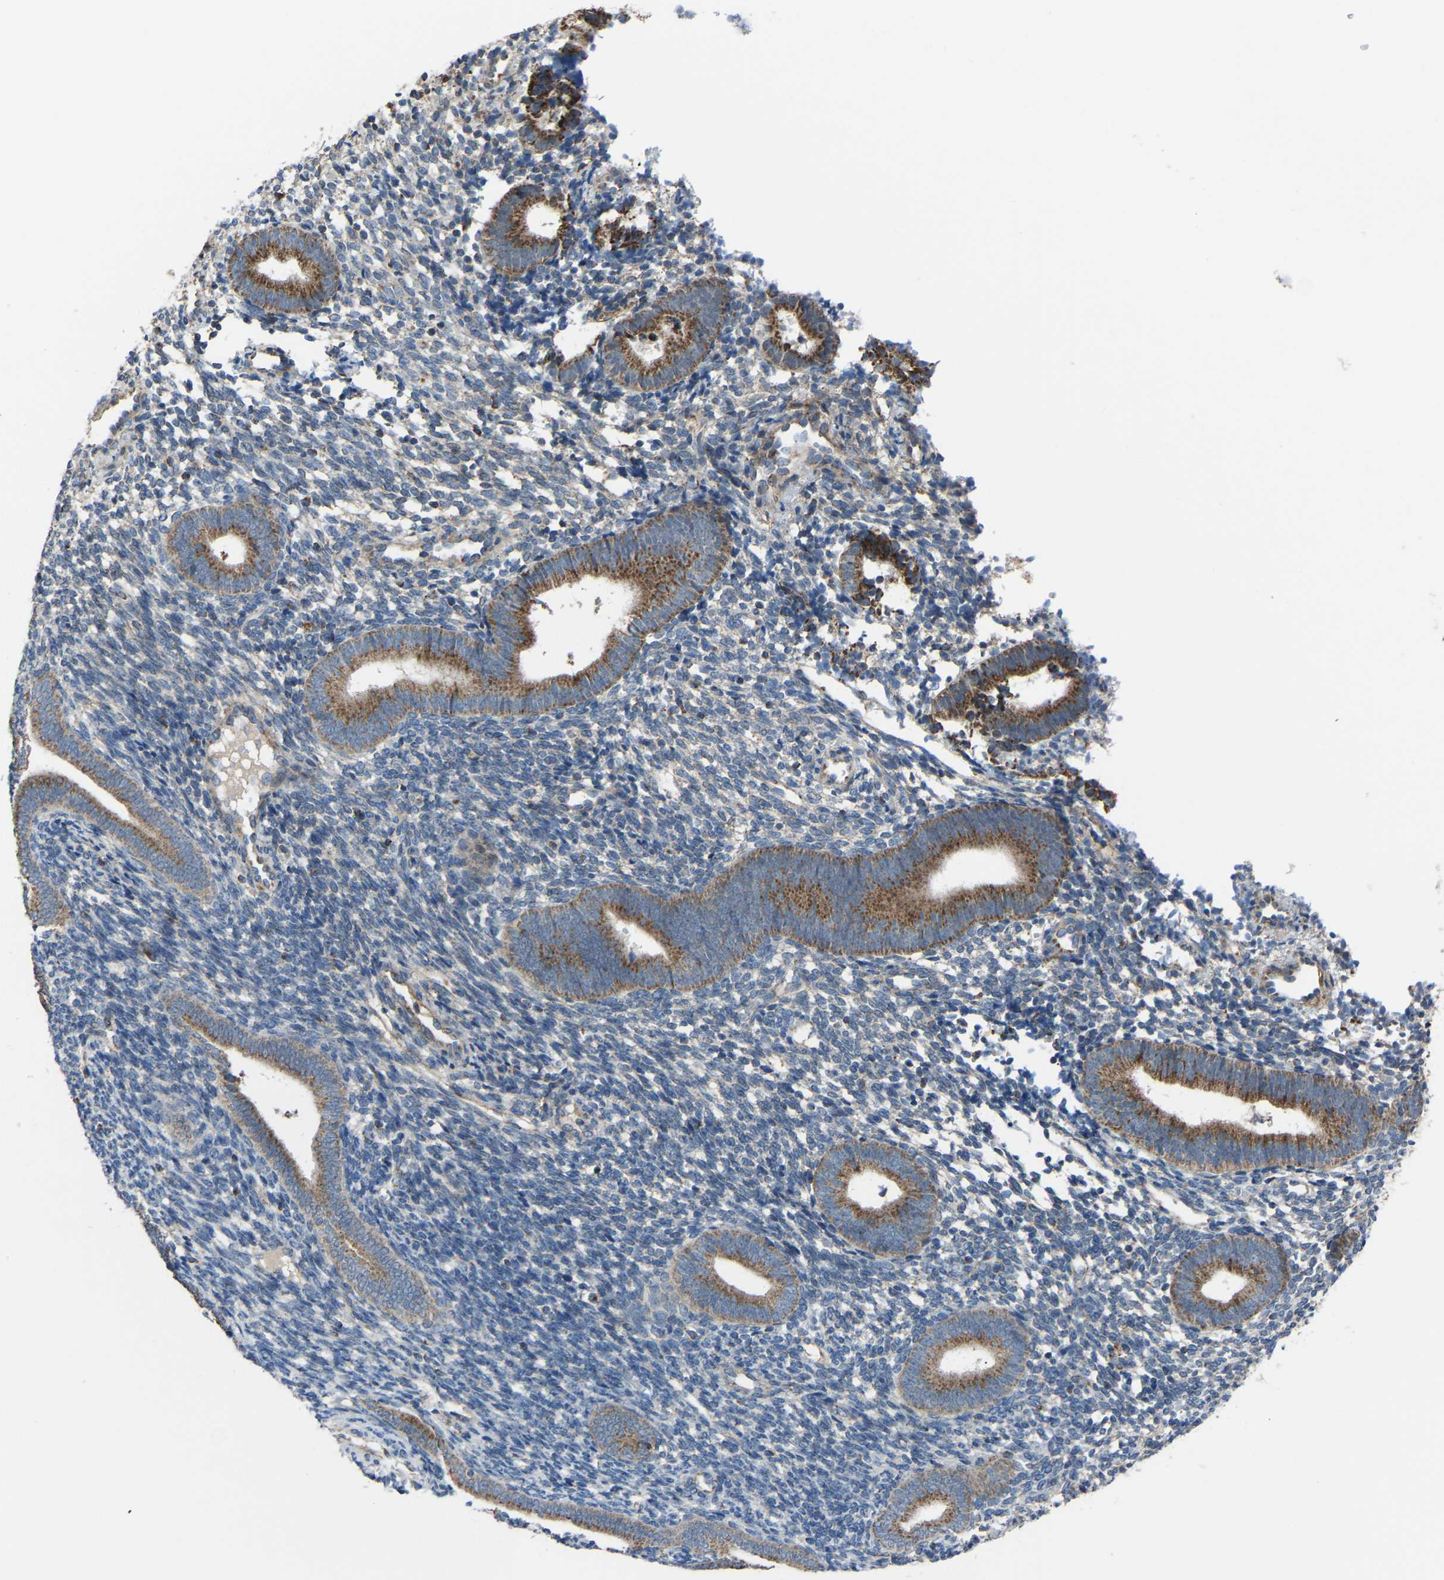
{"staining": {"intensity": "weak", "quantity": "<25%", "location": "cytoplasmic/membranous"}, "tissue": "endometrium", "cell_type": "Cells in endometrial stroma", "image_type": "normal", "snomed": [{"axis": "morphology", "description": "Normal tissue, NOS"}, {"axis": "topography", "description": "Uterus"}, {"axis": "topography", "description": "Endometrium"}], "caption": "DAB (3,3'-diaminobenzidine) immunohistochemical staining of benign endometrium exhibits no significant positivity in cells in endometrial stroma. (Stains: DAB (3,3'-diaminobenzidine) immunohistochemistry (IHC) with hematoxylin counter stain, Microscopy: brightfield microscopy at high magnification).", "gene": "CANT1", "patient": {"sex": "female", "age": 33}}